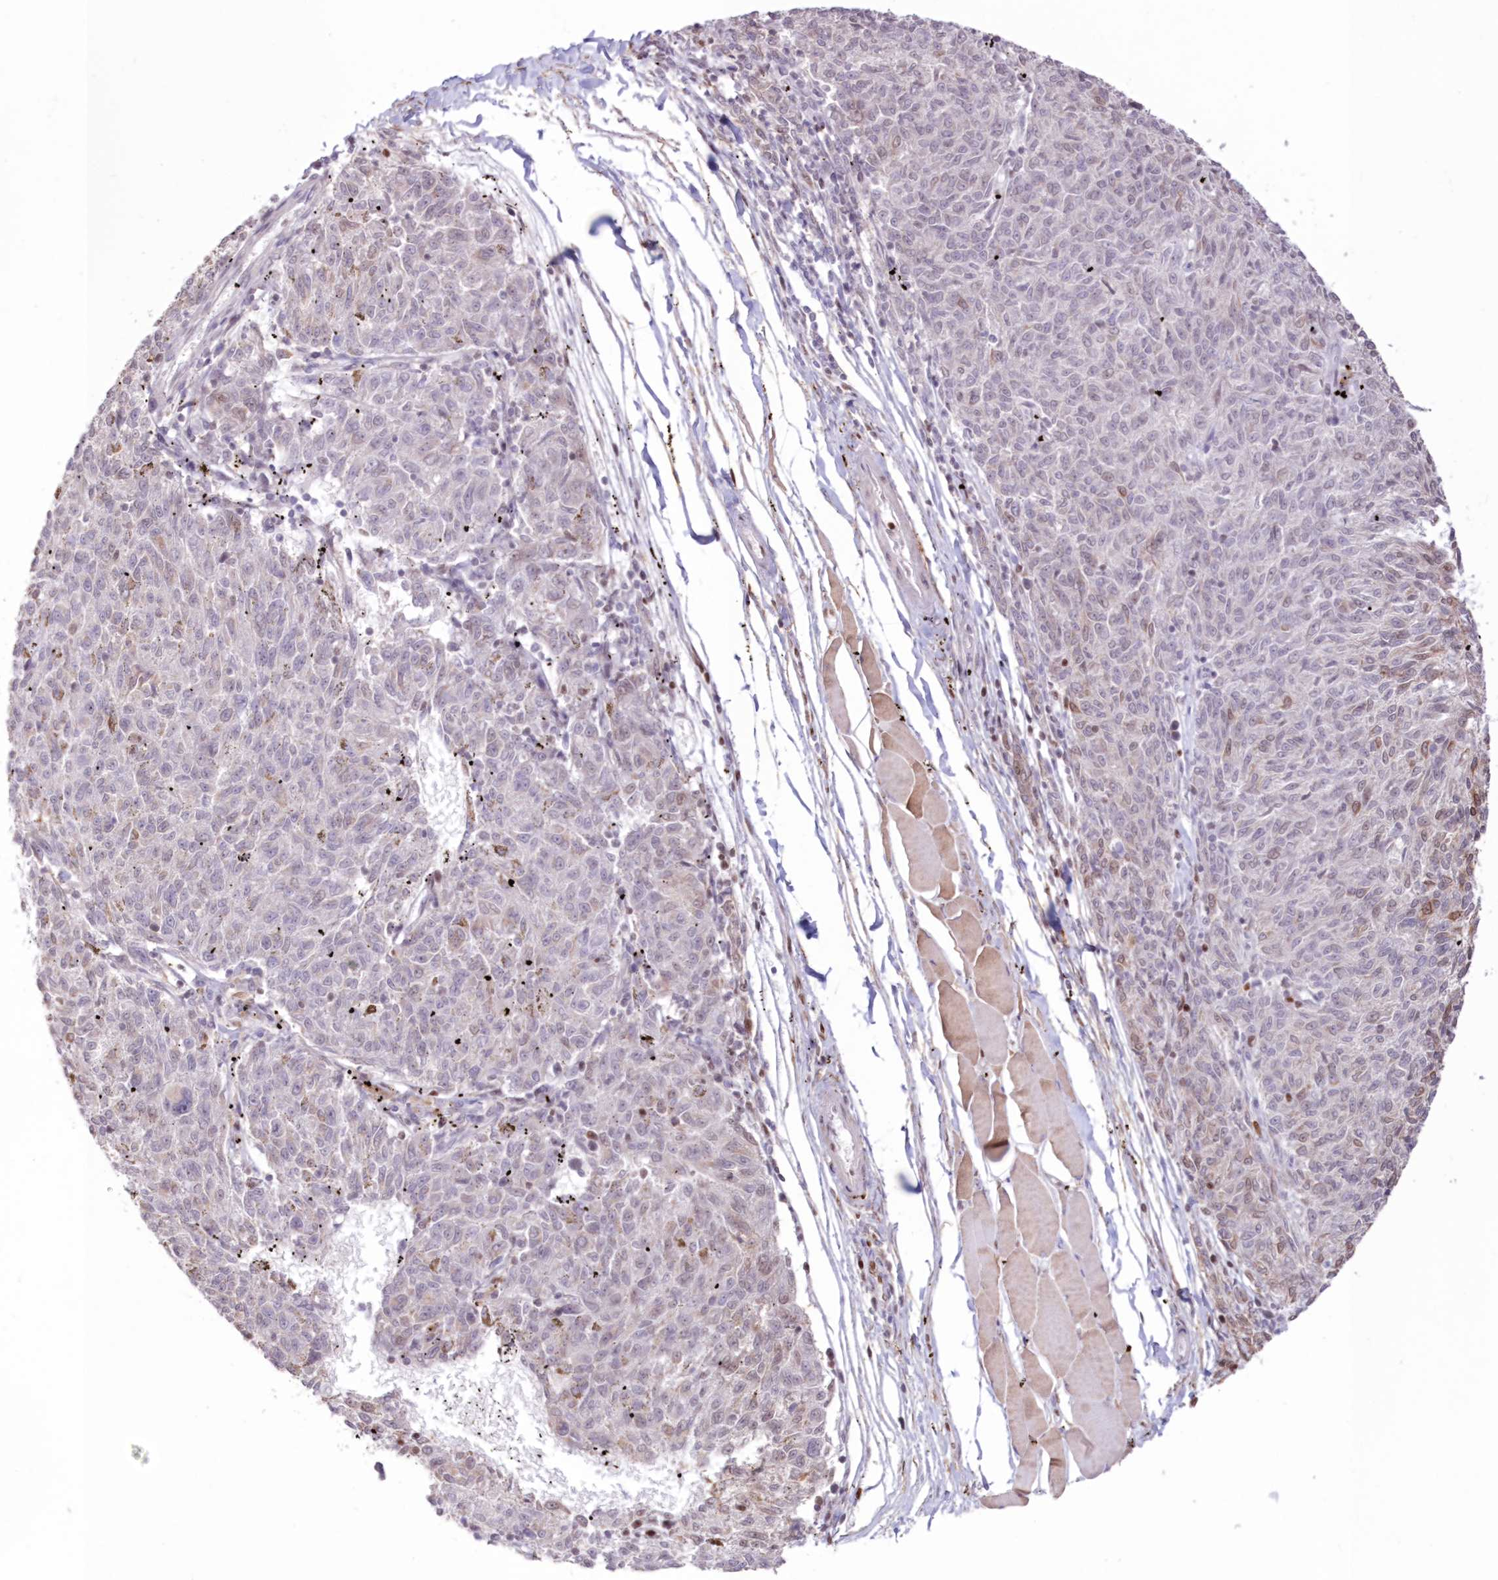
{"staining": {"intensity": "moderate", "quantity": "25%-75%", "location": "nuclear"}, "tissue": "melanoma", "cell_type": "Tumor cells", "image_type": "cancer", "snomed": [{"axis": "morphology", "description": "Malignant melanoma, NOS"}, {"axis": "topography", "description": "Skin"}], "caption": "DAB (3,3'-diaminobenzidine) immunohistochemical staining of human malignant melanoma exhibits moderate nuclear protein positivity in about 25%-75% of tumor cells. (Stains: DAB (3,3'-diaminobenzidine) in brown, nuclei in blue, Microscopy: brightfield microscopy at high magnification).", "gene": "POLR2B", "patient": {"sex": "female", "age": 72}}